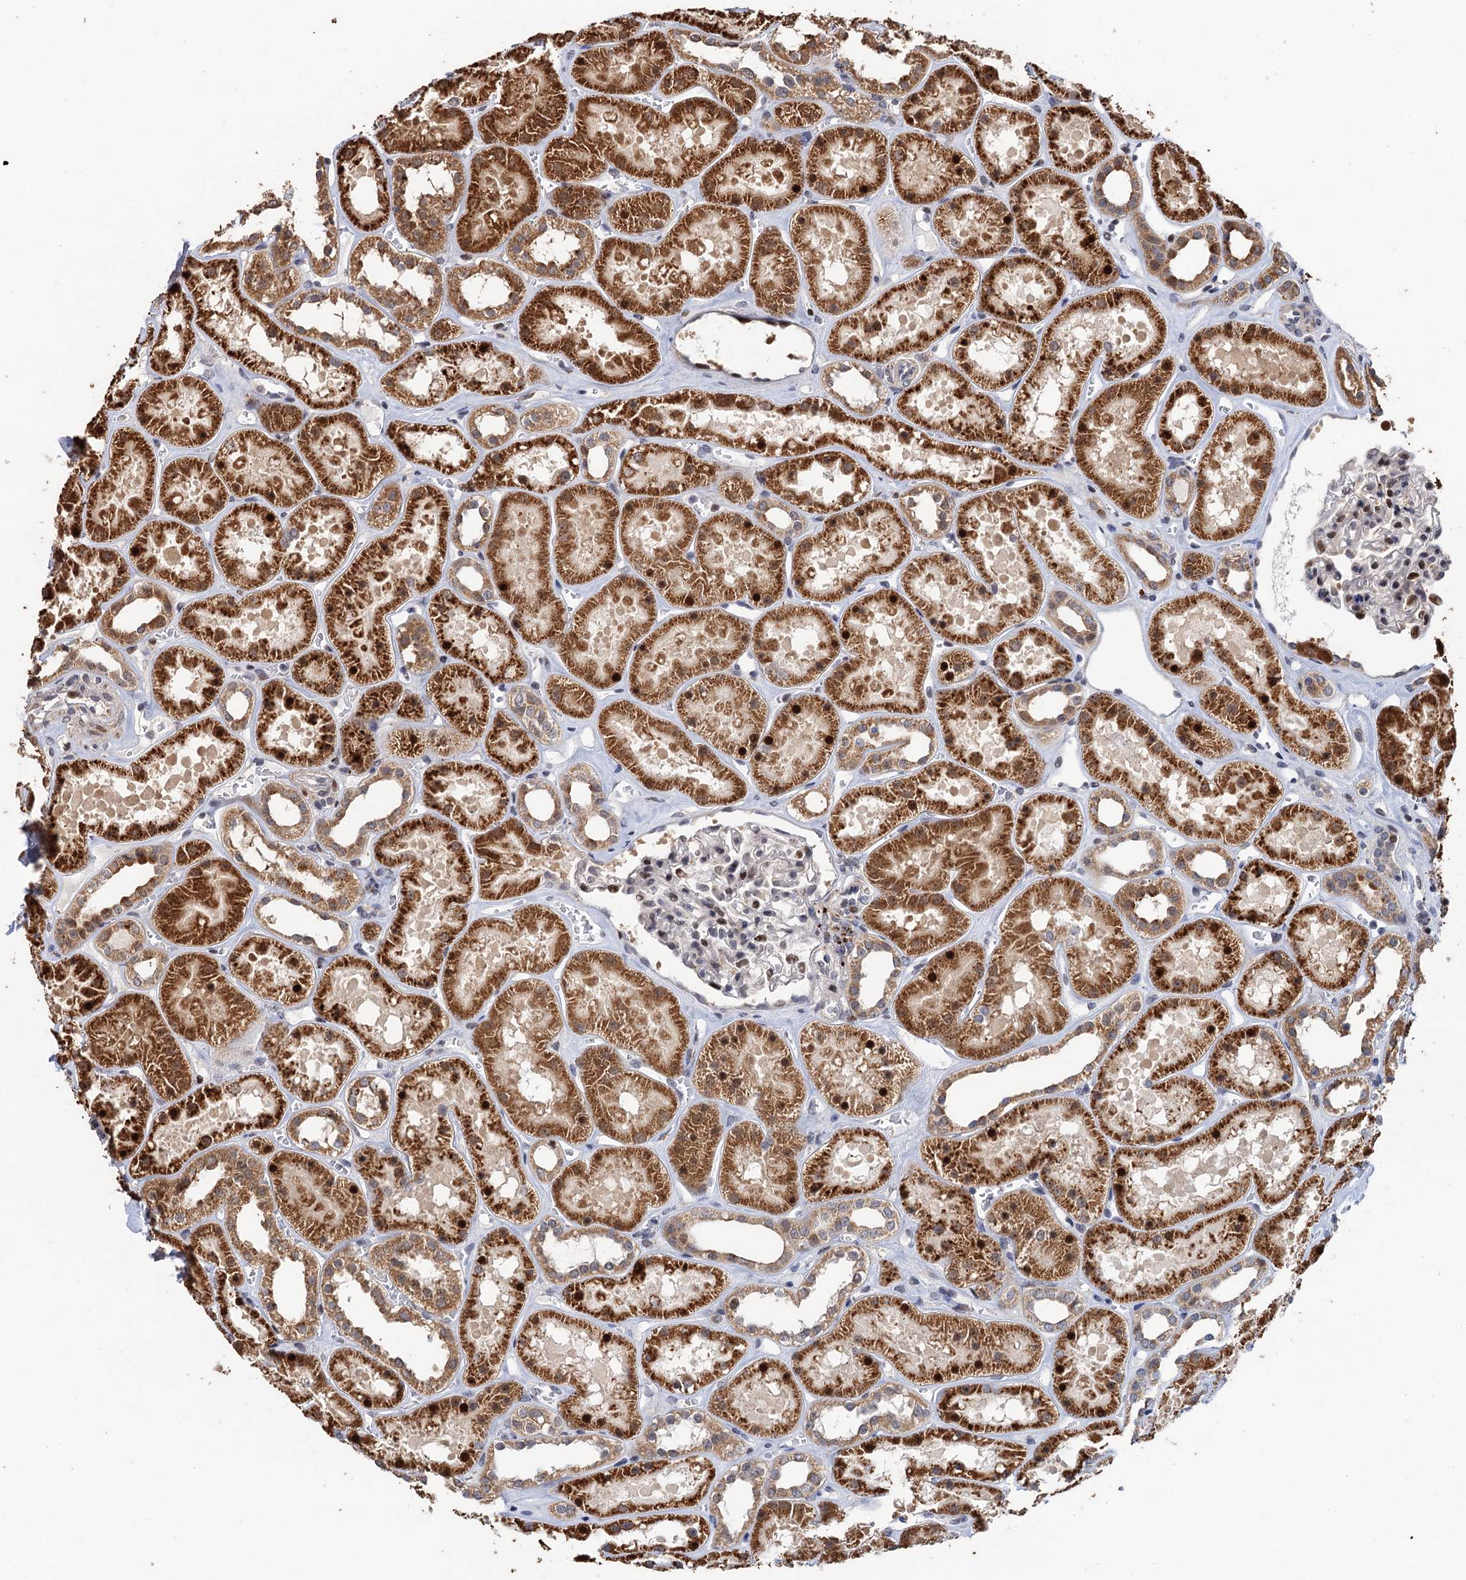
{"staining": {"intensity": "weak", "quantity": "25%-75%", "location": "nuclear"}, "tissue": "kidney", "cell_type": "Cells in glomeruli", "image_type": "normal", "snomed": [{"axis": "morphology", "description": "Normal tissue, NOS"}, {"axis": "topography", "description": "Kidney"}], "caption": "Protein expression analysis of unremarkable kidney demonstrates weak nuclear staining in about 25%-75% of cells in glomeruli.", "gene": "BMERB1", "patient": {"sex": "female", "age": 41}}